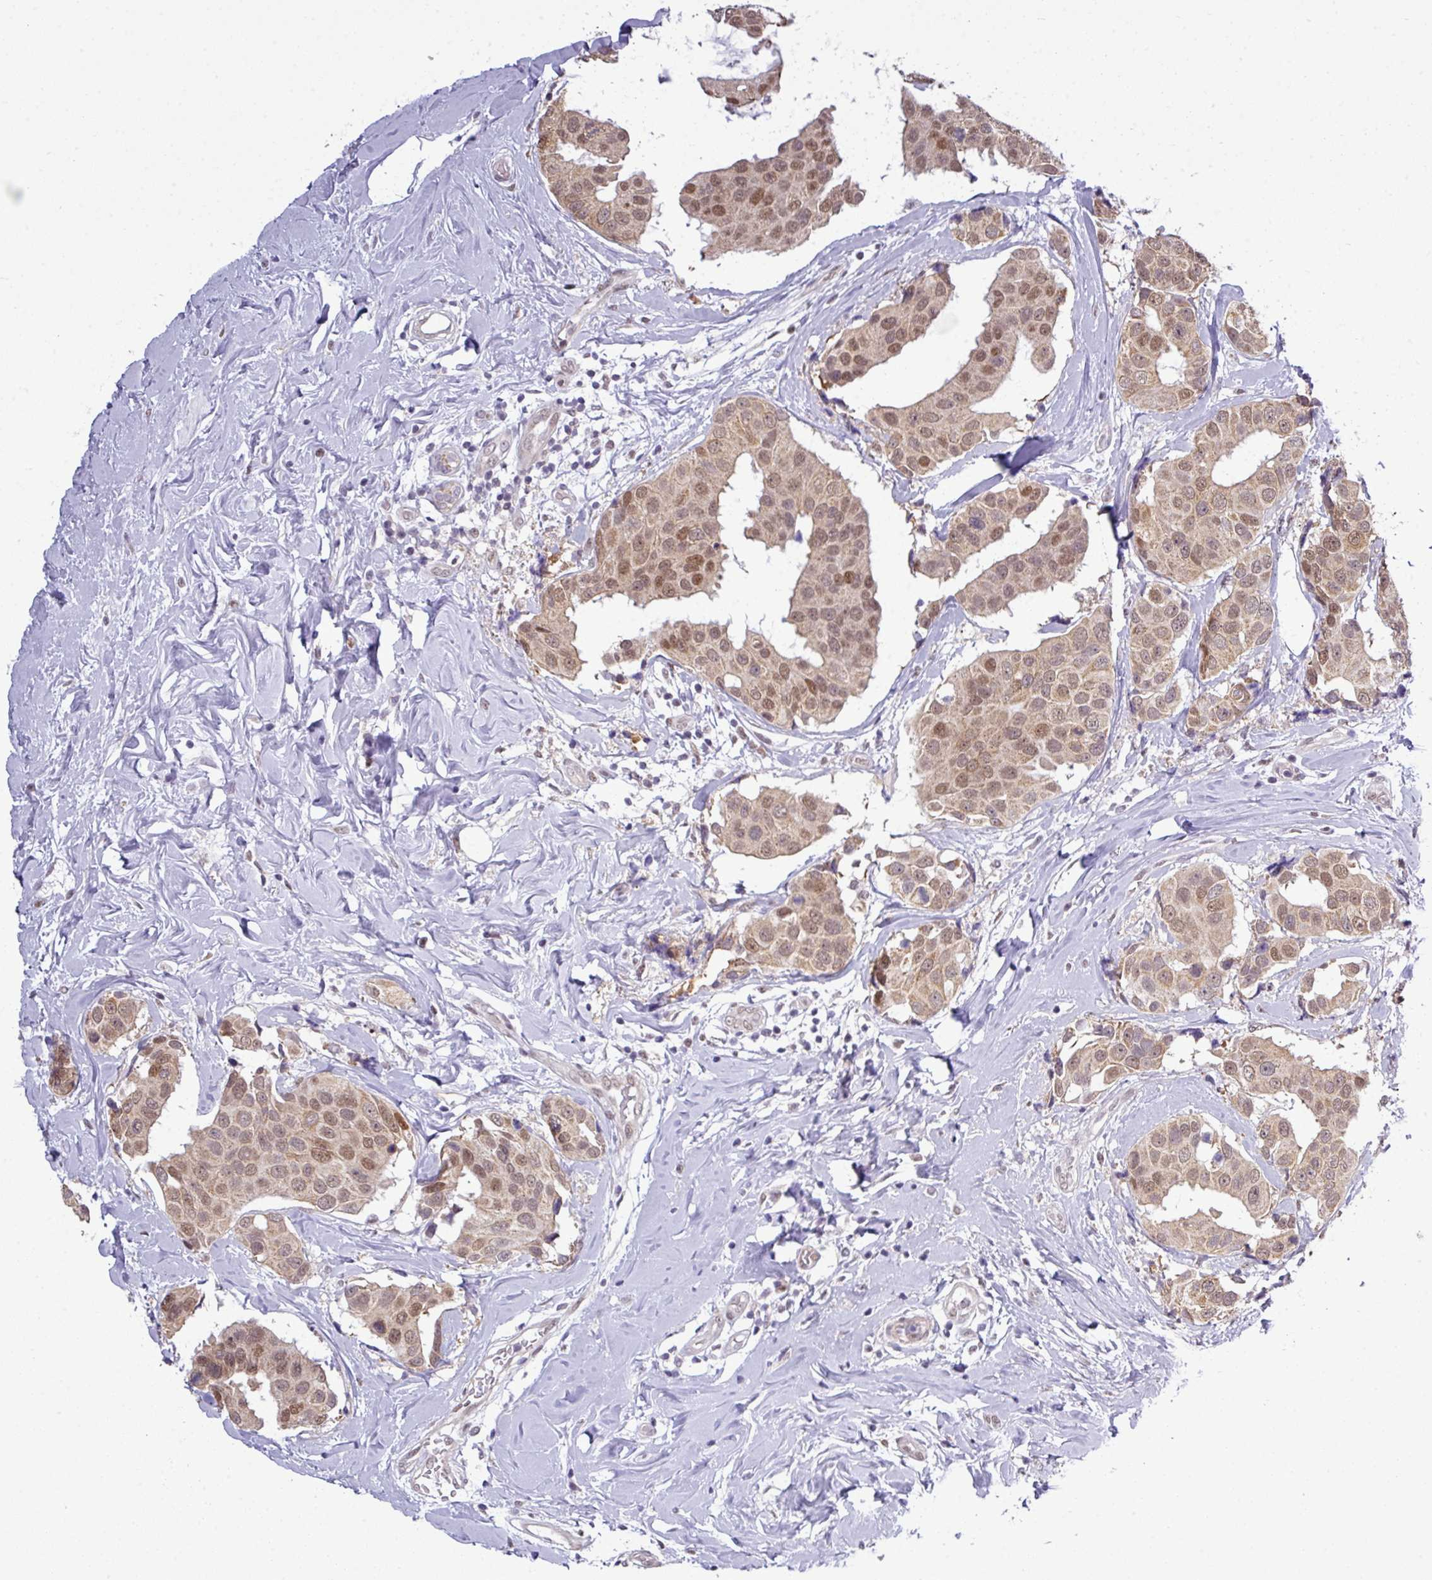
{"staining": {"intensity": "moderate", "quantity": ">75%", "location": "nuclear"}, "tissue": "breast cancer", "cell_type": "Tumor cells", "image_type": "cancer", "snomed": [{"axis": "morphology", "description": "Normal tissue, NOS"}, {"axis": "morphology", "description": "Duct carcinoma"}, {"axis": "topography", "description": "Breast"}], "caption": "IHC photomicrograph of neoplastic tissue: invasive ductal carcinoma (breast) stained using IHC shows medium levels of moderate protein expression localized specifically in the nuclear of tumor cells, appearing as a nuclear brown color.", "gene": "ZNF217", "patient": {"sex": "female", "age": 39}}